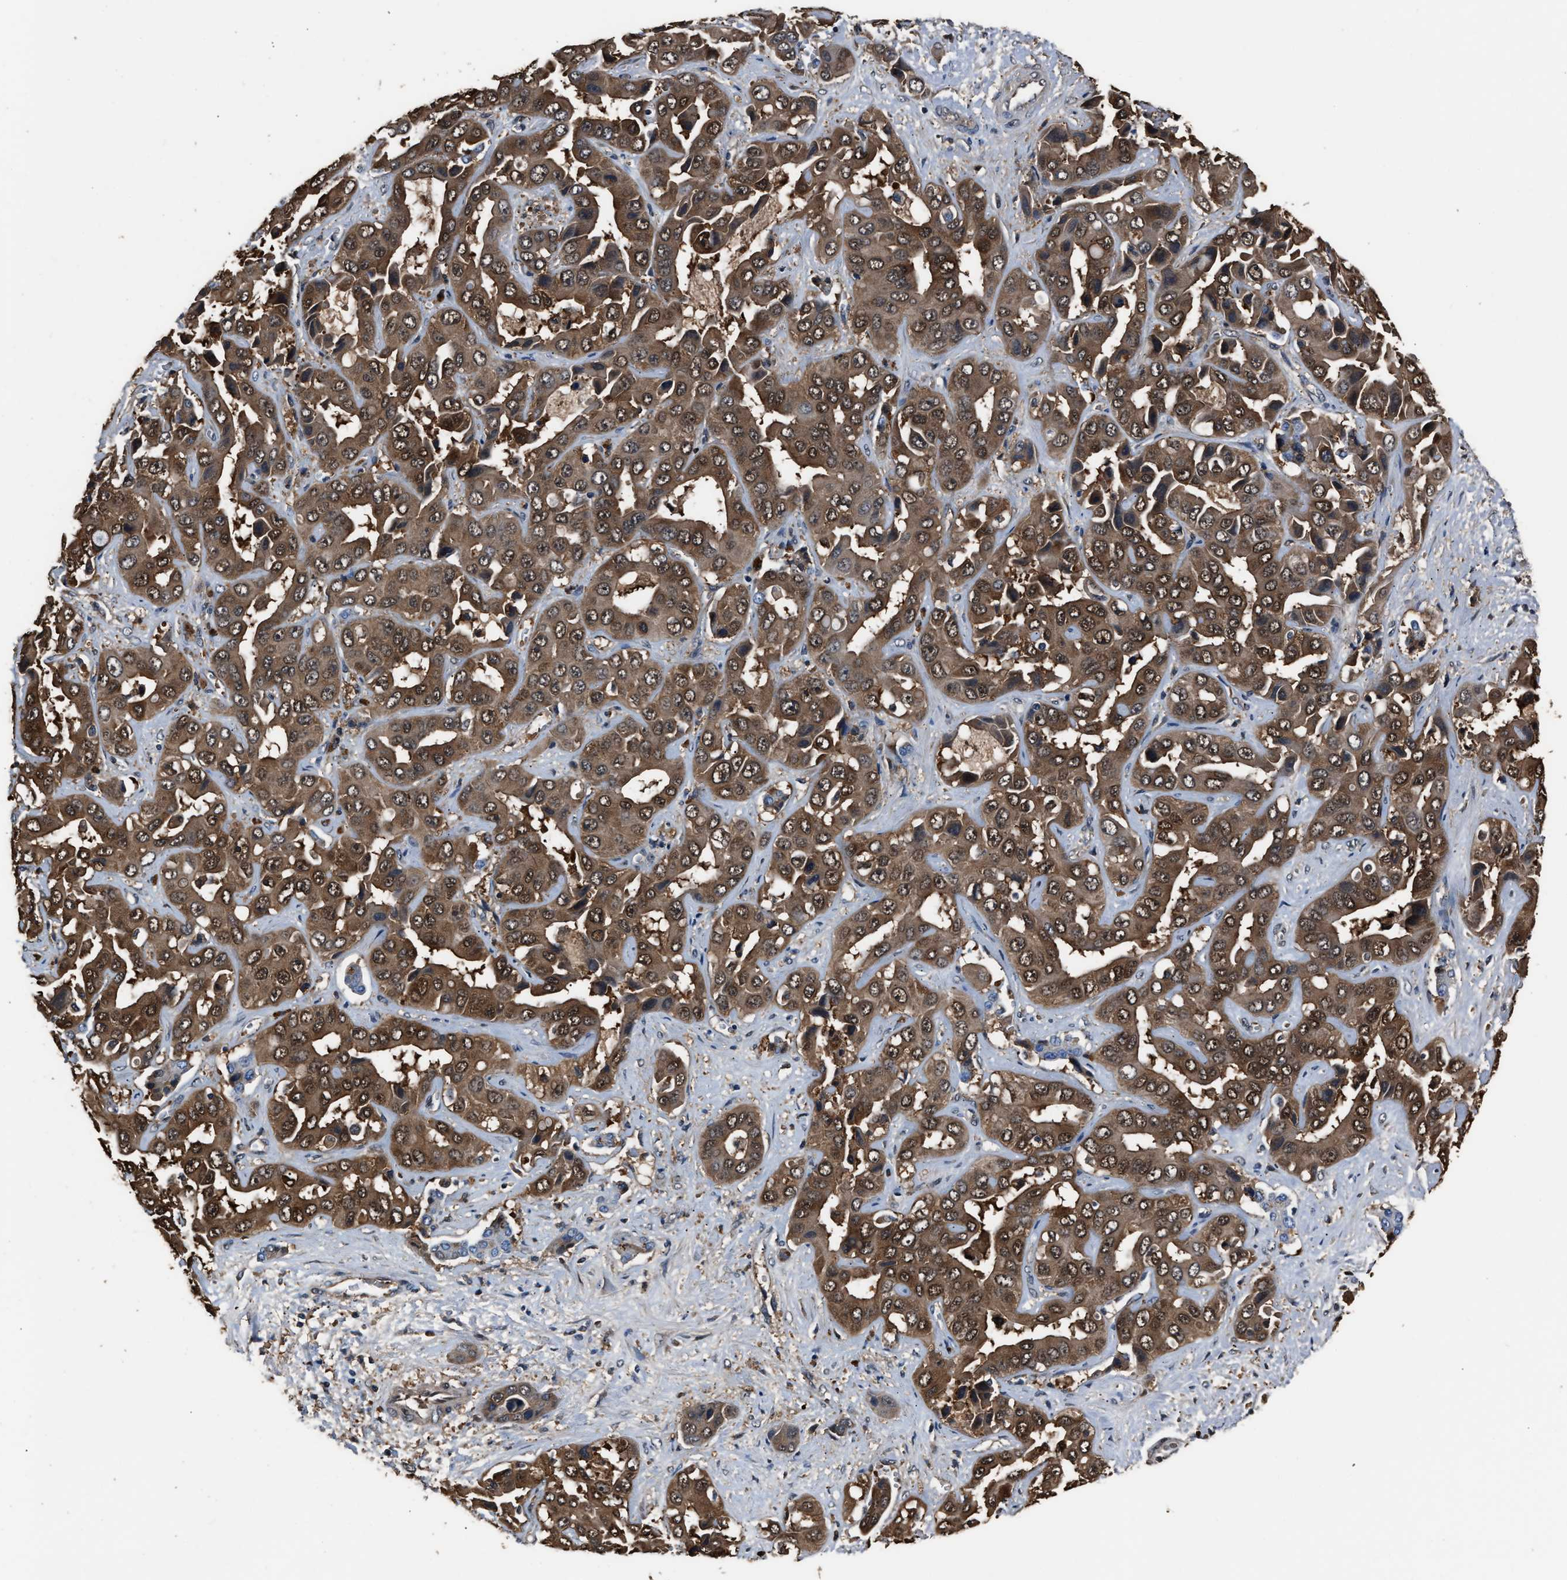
{"staining": {"intensity": "moderate", "quantity": ">75%", "location": "cytoplasmic/membranous,nuclear"}, "tissue": "liver cancer", "cell_type": "Tumor cells", "image_type": "cancer", "snomed": [{"axis": "morphology", "description": "Cholangiocarcinoma"}, {"axis": "topography", "description": "Liver"}], "caption": "Immunohistochemical staining of human liver cancer reveals moderate cytoplasmic/membranous and nuclear protein positivity in approximately >75% of tumor cells.", "gene": "GSTP1", "patient": {"sex": "female", "age": 52}}